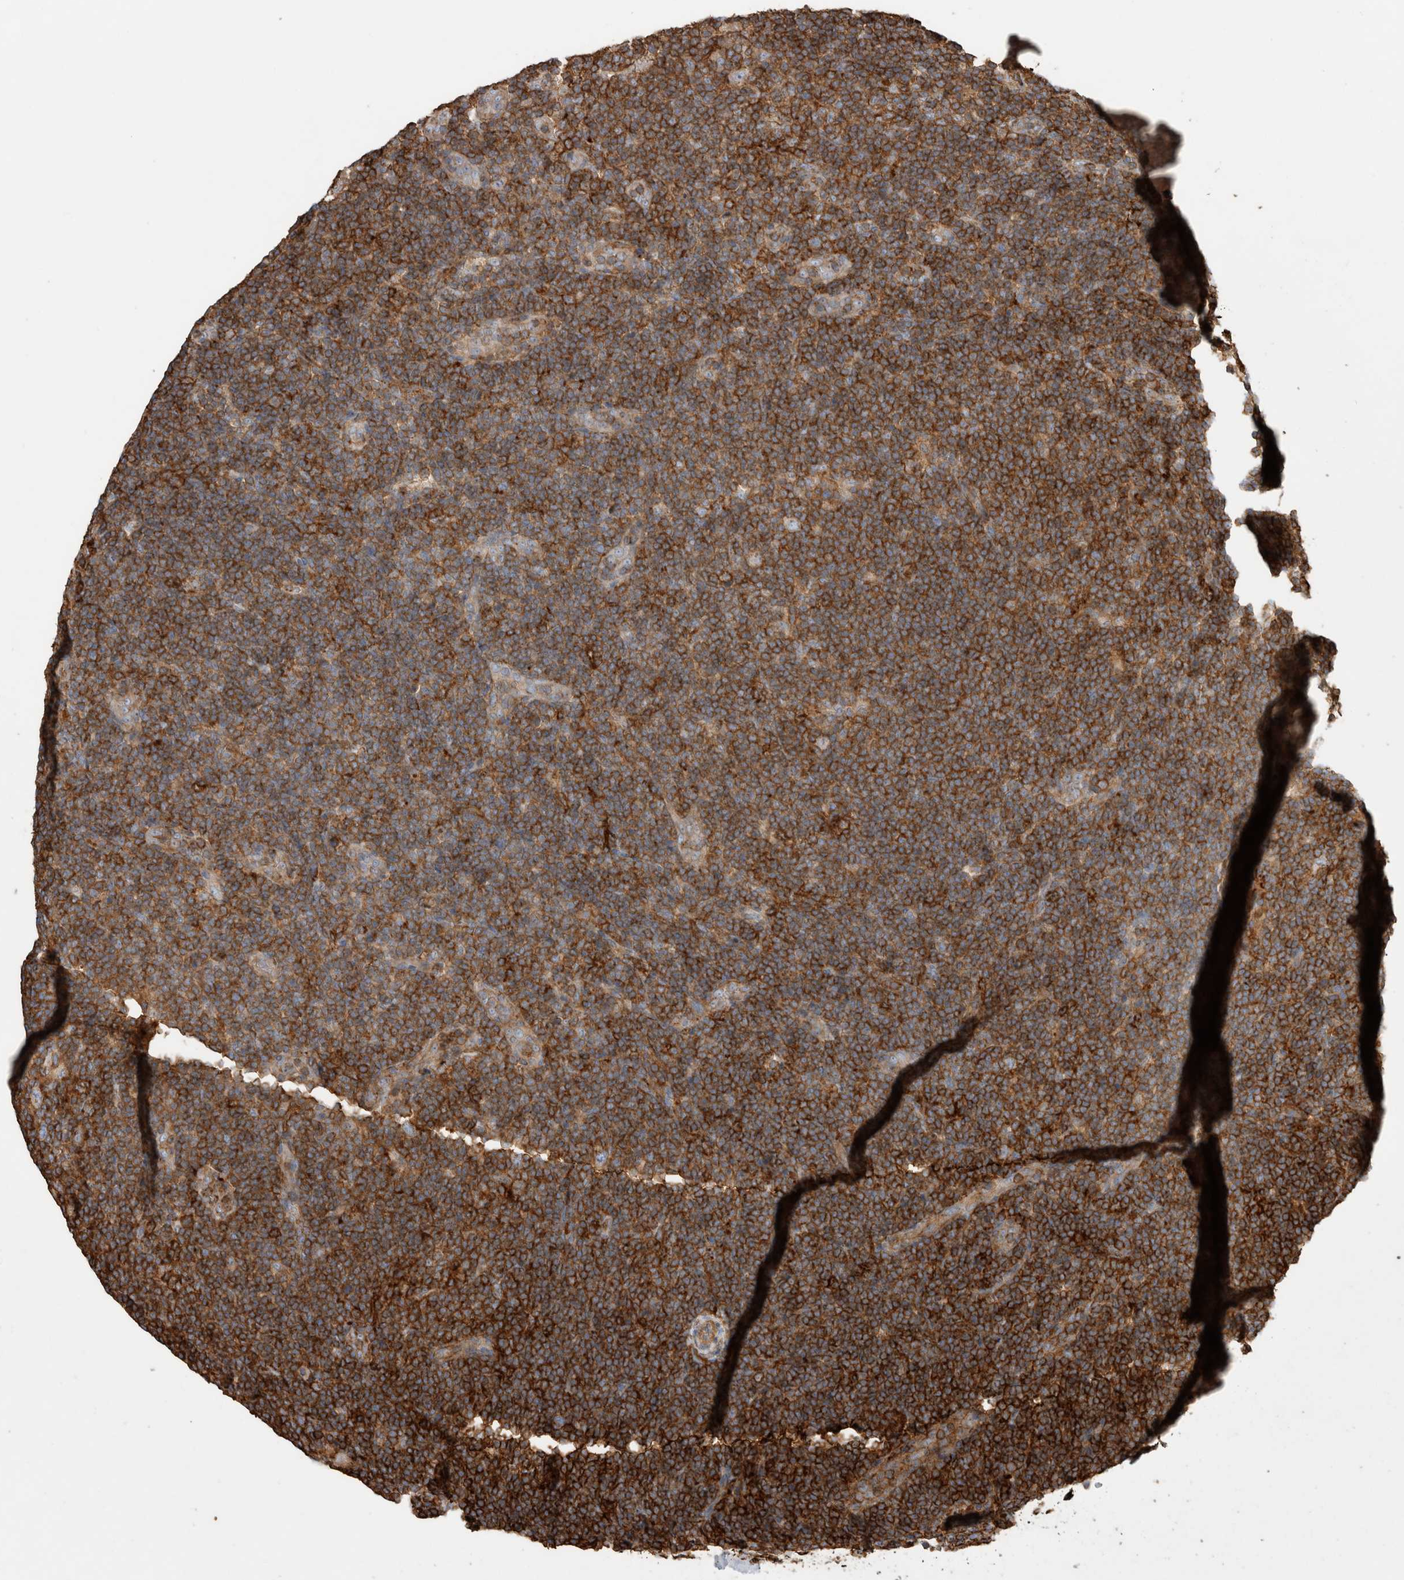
{"staining": {"intensity": "negative", "quantity": "none", "location": "none"}, "tissue": "lymphoma", "cell_type": "Tumor cells", "image_type": "cancer", "snomed": [{"axis": "morphology", "description": "Hodgkin's disease, NOS"}, {"axis": "topography", "description": "Lymph node"}], "caption": "Immunohistochemistry micrograph of neoplastic tissue: lymphoma stained with DAB (3,3'-diaminobenzidine) exhibits no significant protein expression in tumor cells.", "gene": "GPER1", "patient": {"sex": "female", "age": 57}}